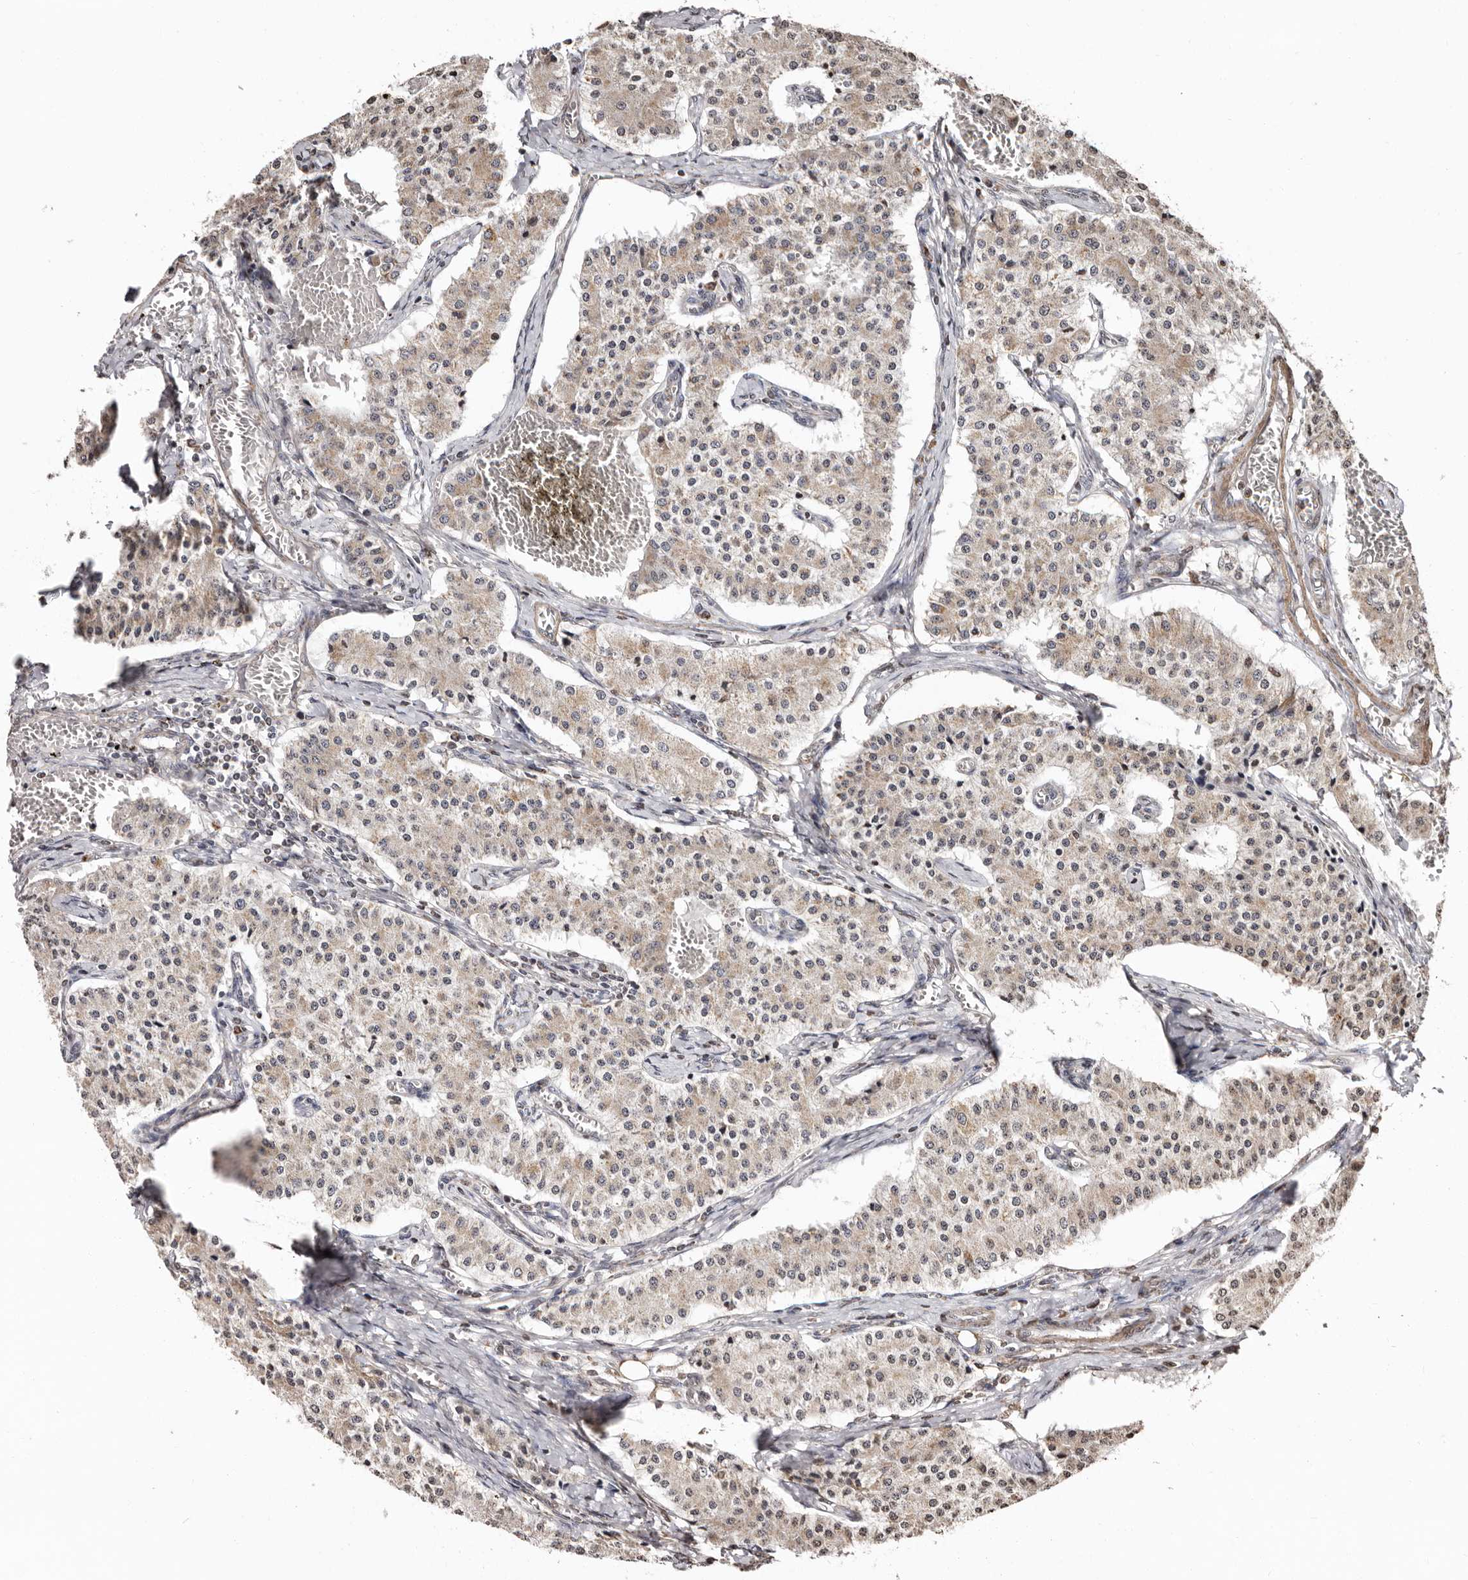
{"staining": {"intensity": "weak", "quantity": "<25%", "location": "cytoplasmic/membranous"}, "tissue": "carcinoid", "cell_type": "Tumor cells", "image_type": "cancer", "snomed": [{"axis": "morphology", "description": "Carcinoid, malignant, NOS"}, {"axis": "topography", "description": "Colon"}], "caption": "Immunohistochemistry (IHC) micrograph of human carcinoid stained for a protein (brown), which exhibits no staining in tumor cells. (Stains: DAB (3,3'-diaminobenzidine) immunohistochemistry (IHC) with hematoxylin counter stain, Microscopy: brightfield microscopy at high magnification).", "gene": "CCDC190", "patient": {"sex": "female", "age": 52}}